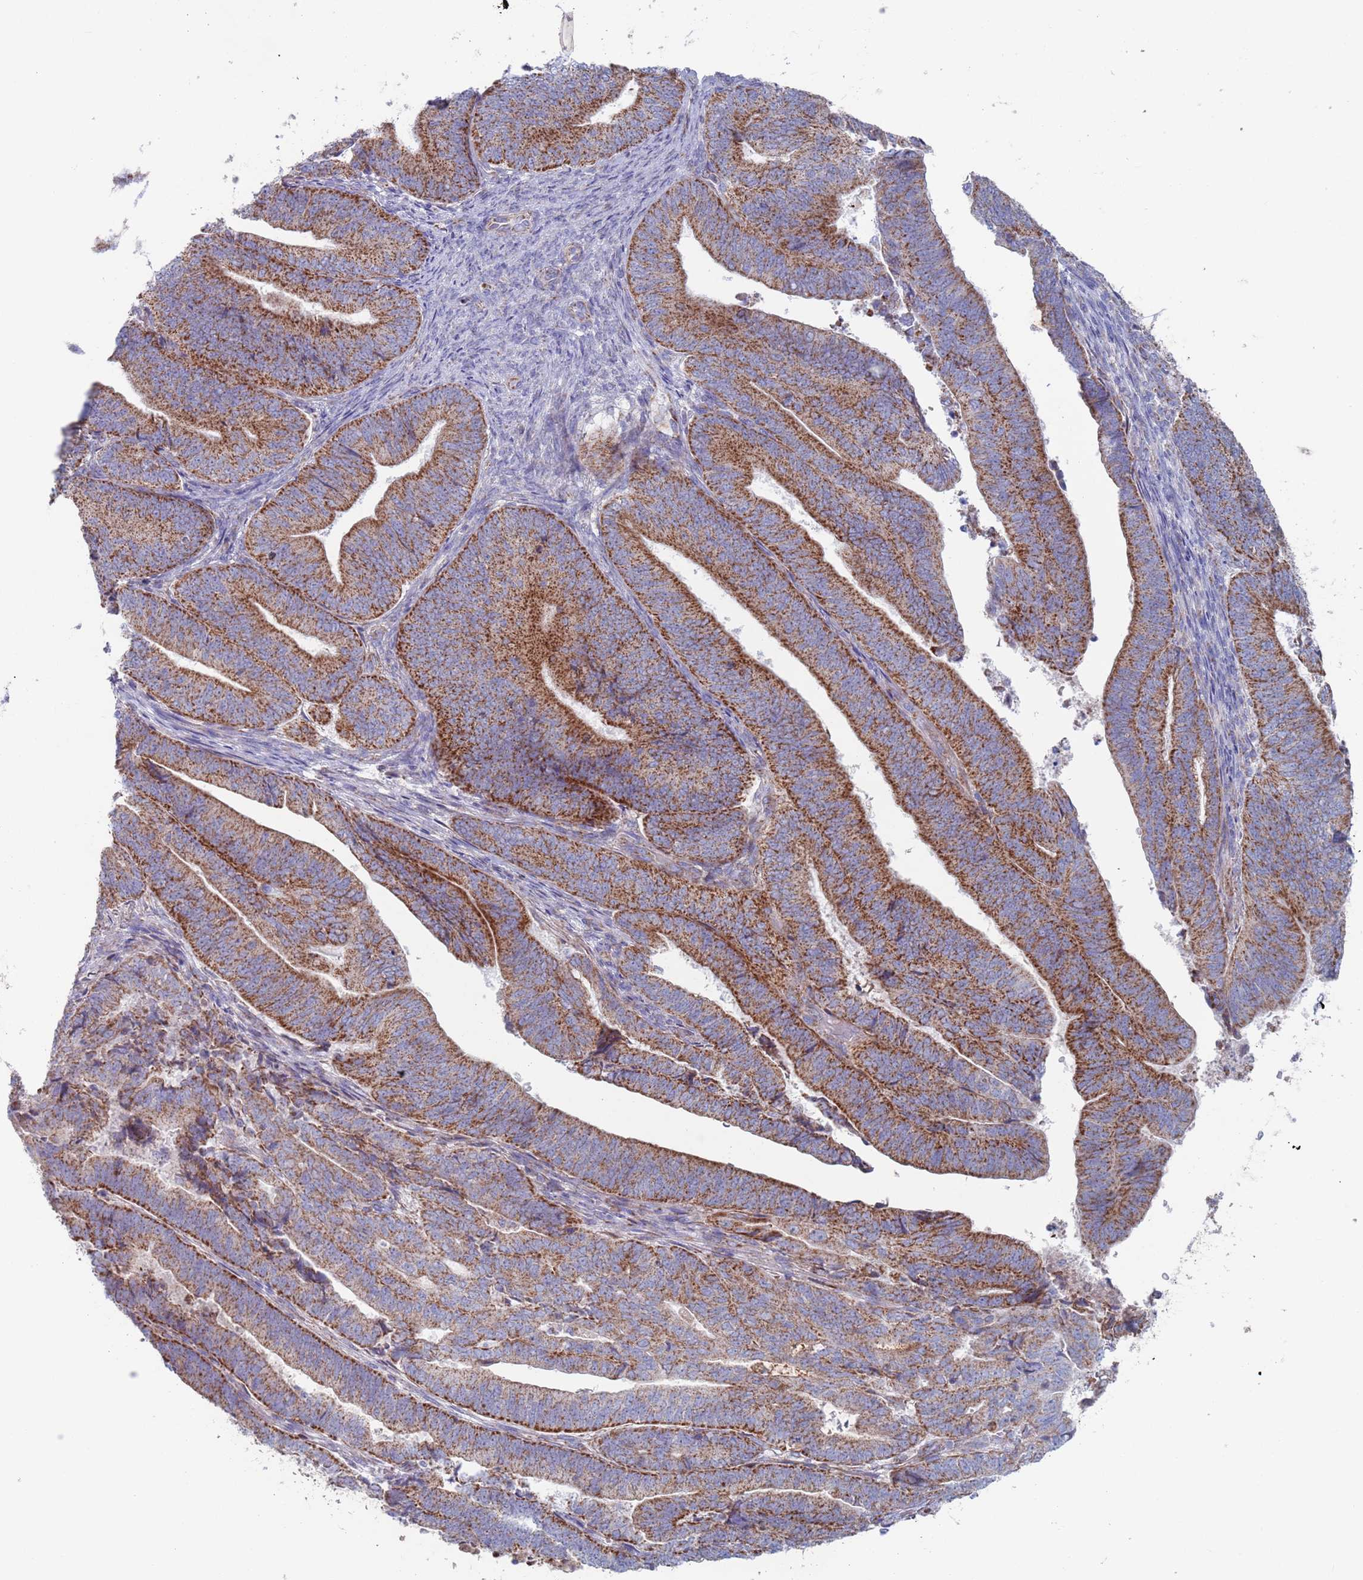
{"staining": {"intensity": "strong", "quantity": ">75%", "location": "cytoplasmic/membranous"}, "tissue": "endometrial cancer", "cell_type": "Tumor cells", "image_type": "cancer", "snomed": [{"axis": "morphology", "description": "Adenocarcinoma, NOS"}, {"axis": "topography", "description": "Endometrium"}], "caption": "Approximately >75% of tumor cells in human endometrial cancer (adenocarcinoma) display strong cytoplasmic/membranous protein expression as visualized by brown immunohistochemical staining.", "gene": "MRPL22", "patient": {"sex": "female", "age": 70}}